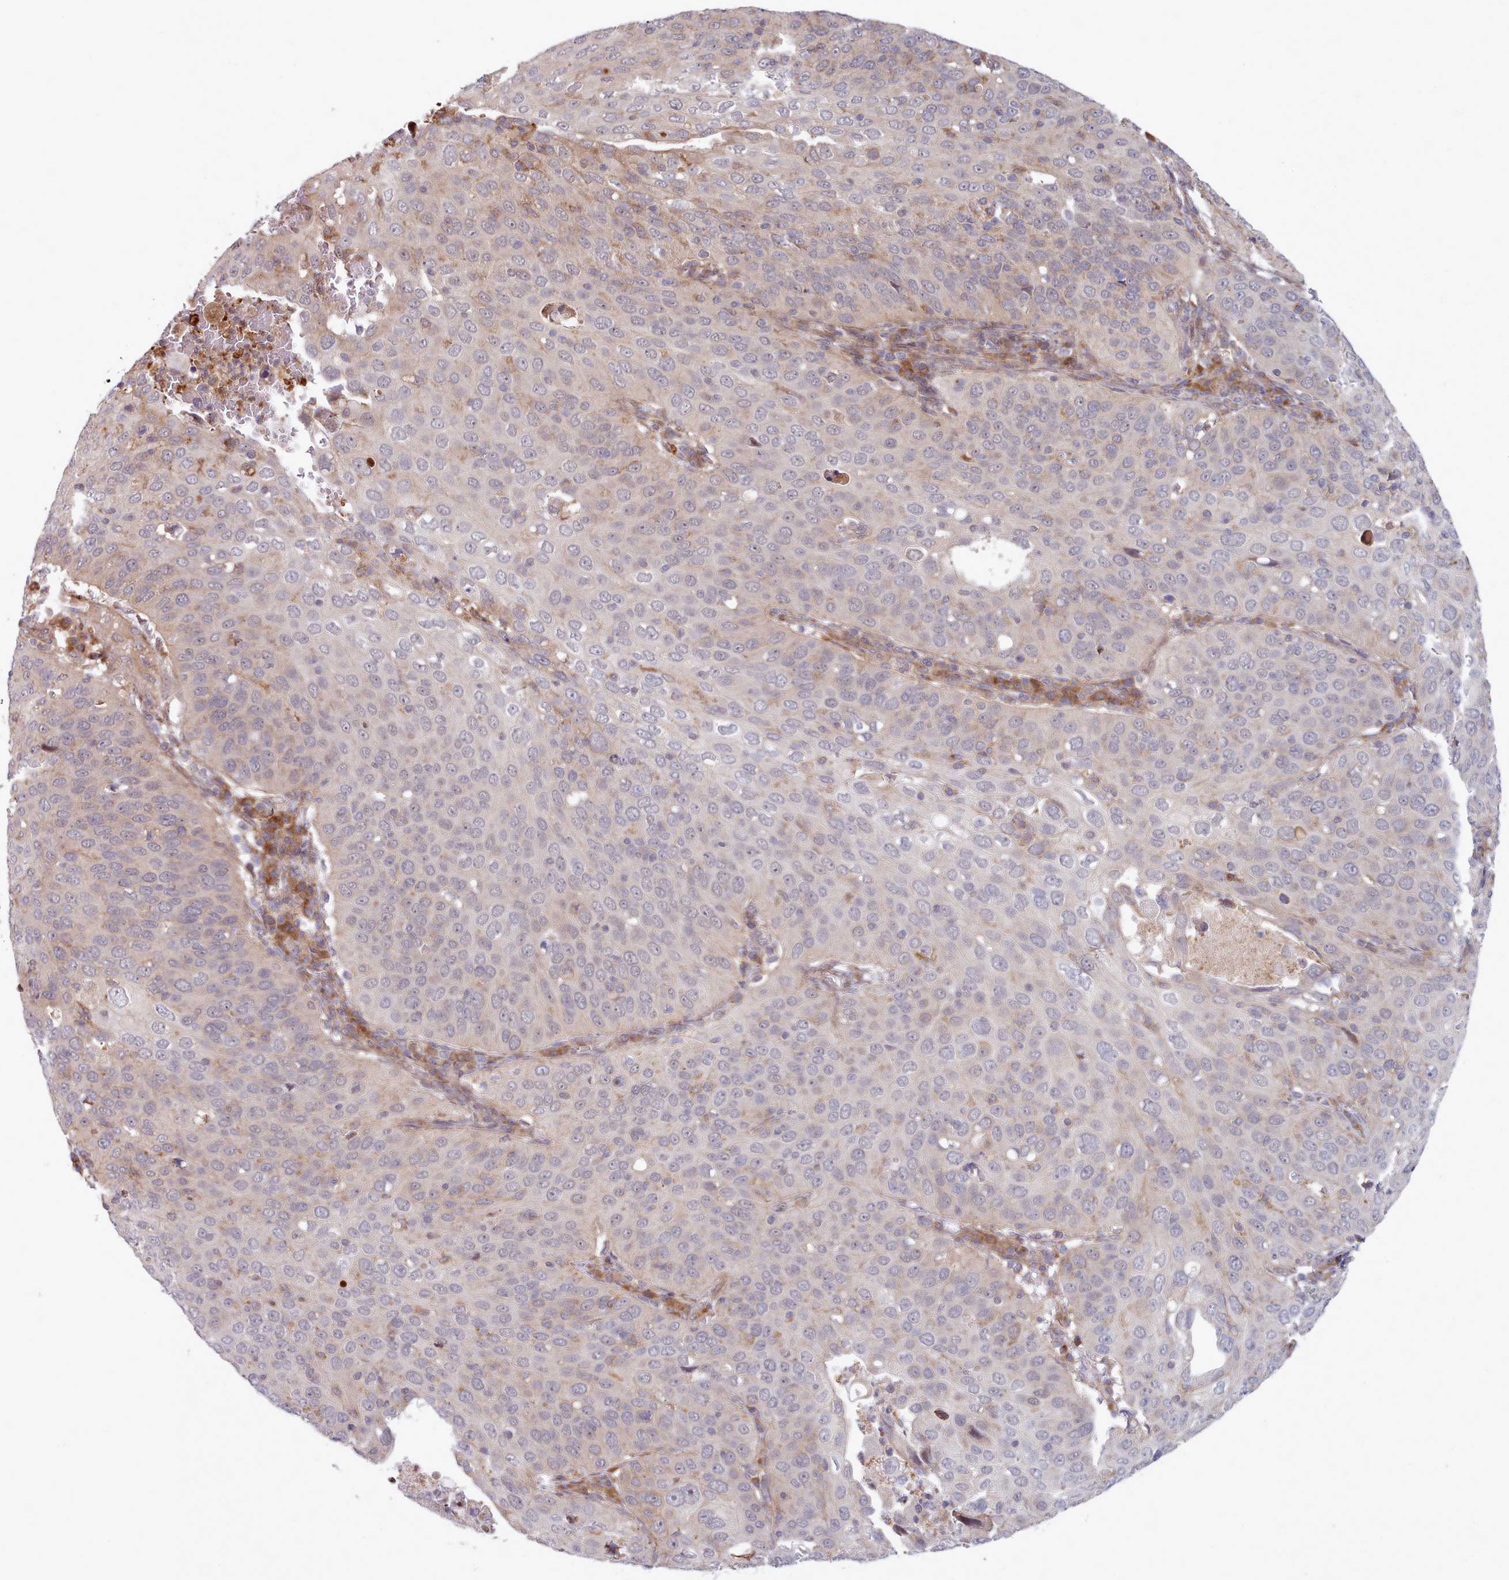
{"staining": {"intensity": "weak", "quantity": "<25%", "location": "cytoplasmic/membranous"}, "tissue": "cervical cancer", "cell_type": "Tumor cells", "image_type": "cancer", "snomed": [{"axis": "morphology", "description": "Squamous cell carcinoma, NOS"}, {"axis": "topography", "description": "Cervix"}], "caption": "Image shows no significant protein expression in tumor cells of cervical cancer (squamous cell carcinoma).", "gene": "TRIM26", "patient": {"sex": "female", "age": 36}}